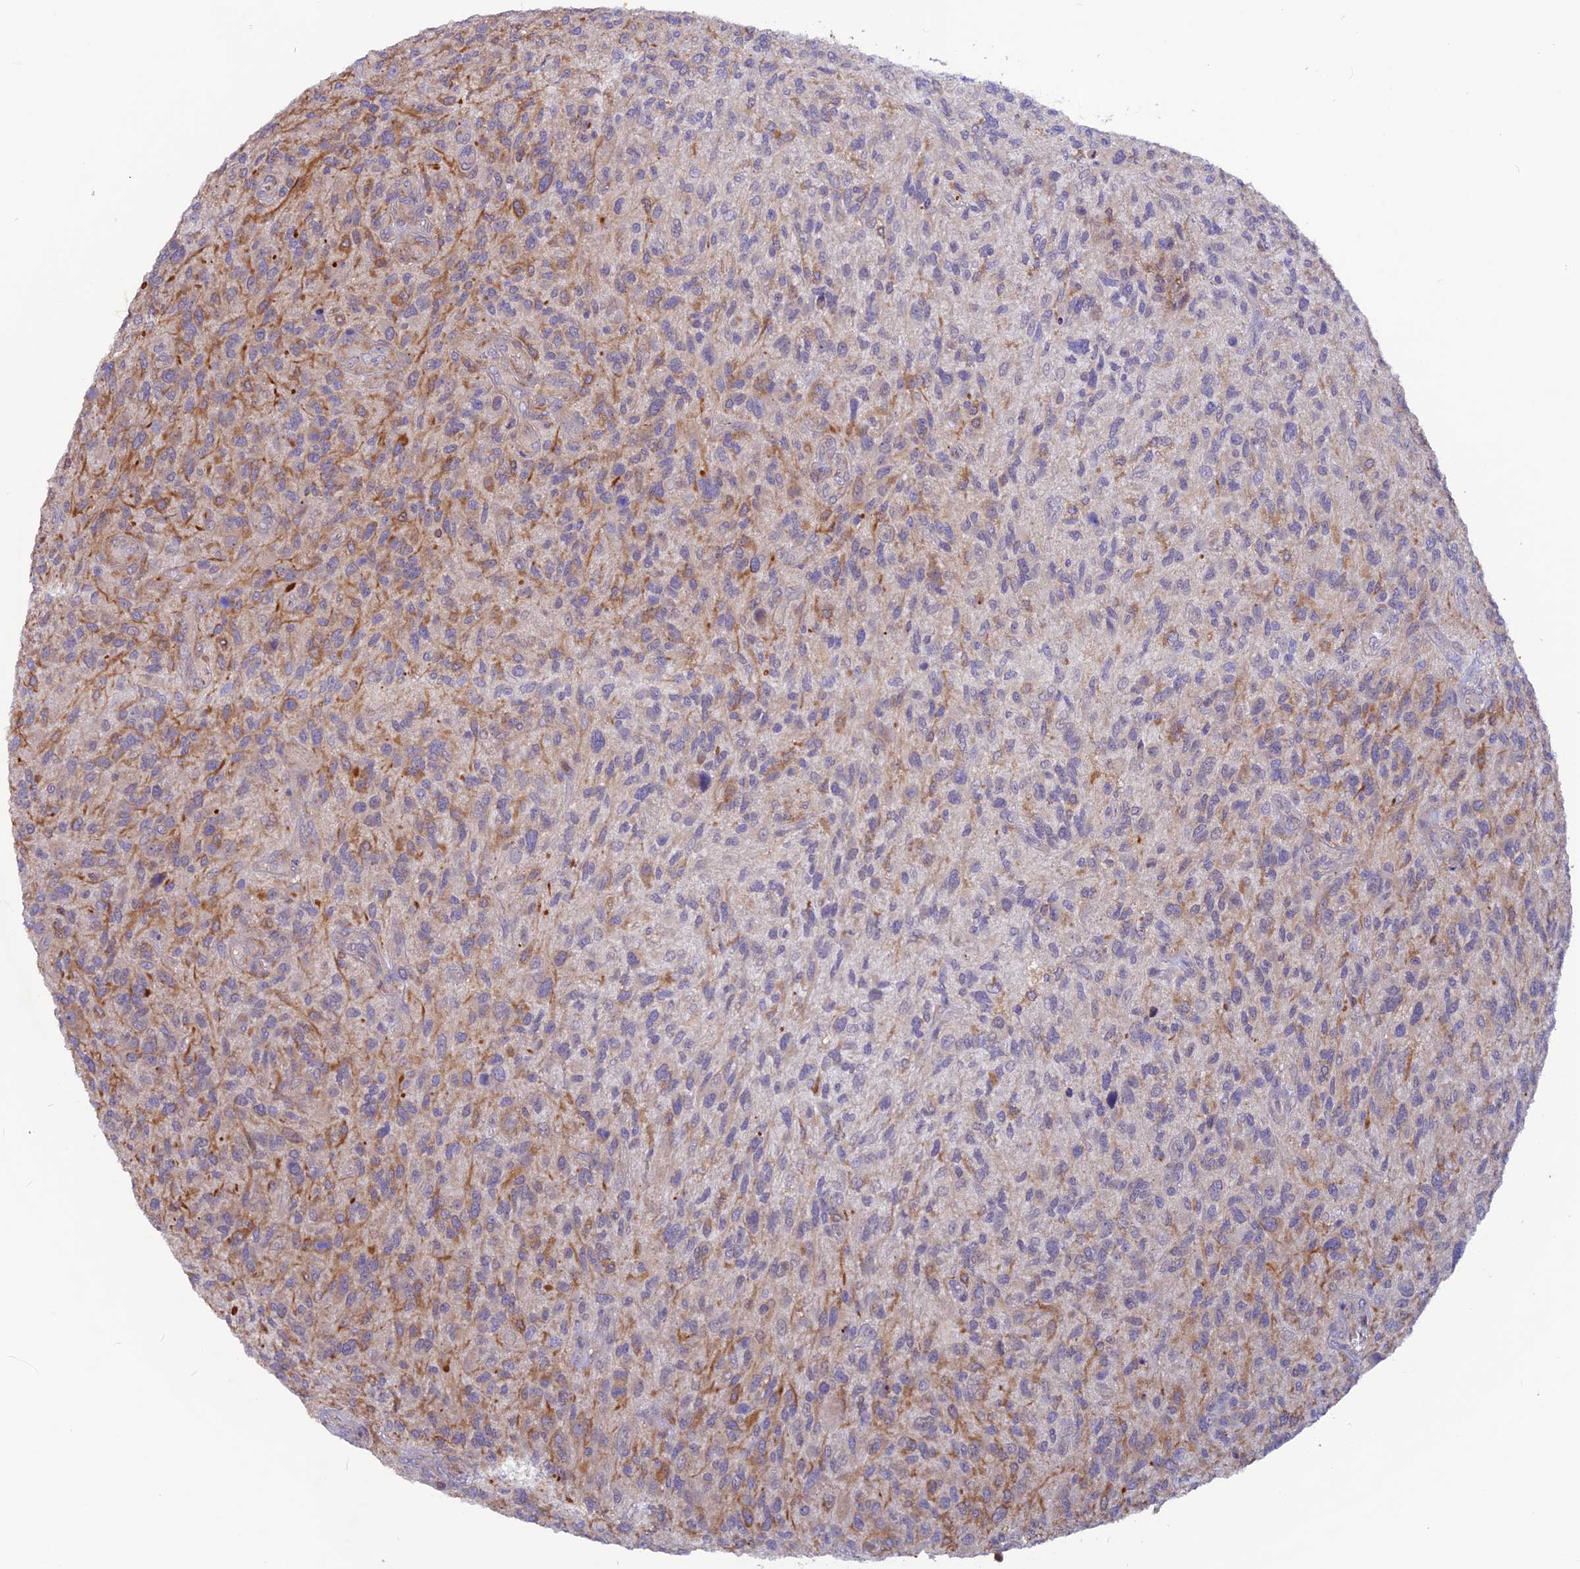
{"staining": {"intensity": "weak", "quantity": "<25%", "location": "cytoplasmic/membranous"}, "tissue": "glioma", "cell_type": "Tumor cells", "image_type": "cancer", "snomed": [{"axis": "morphology", "description": "Glioma, malignant, High grade"}, {"axis": "topography", "description": "Brain"}], "caption": "DAB immunohistochemical staining of human glioma demonstrates no significant positivity in tumor cells.", "gene": "MAST2", "patient": {"sex": "male", "age": 47}}